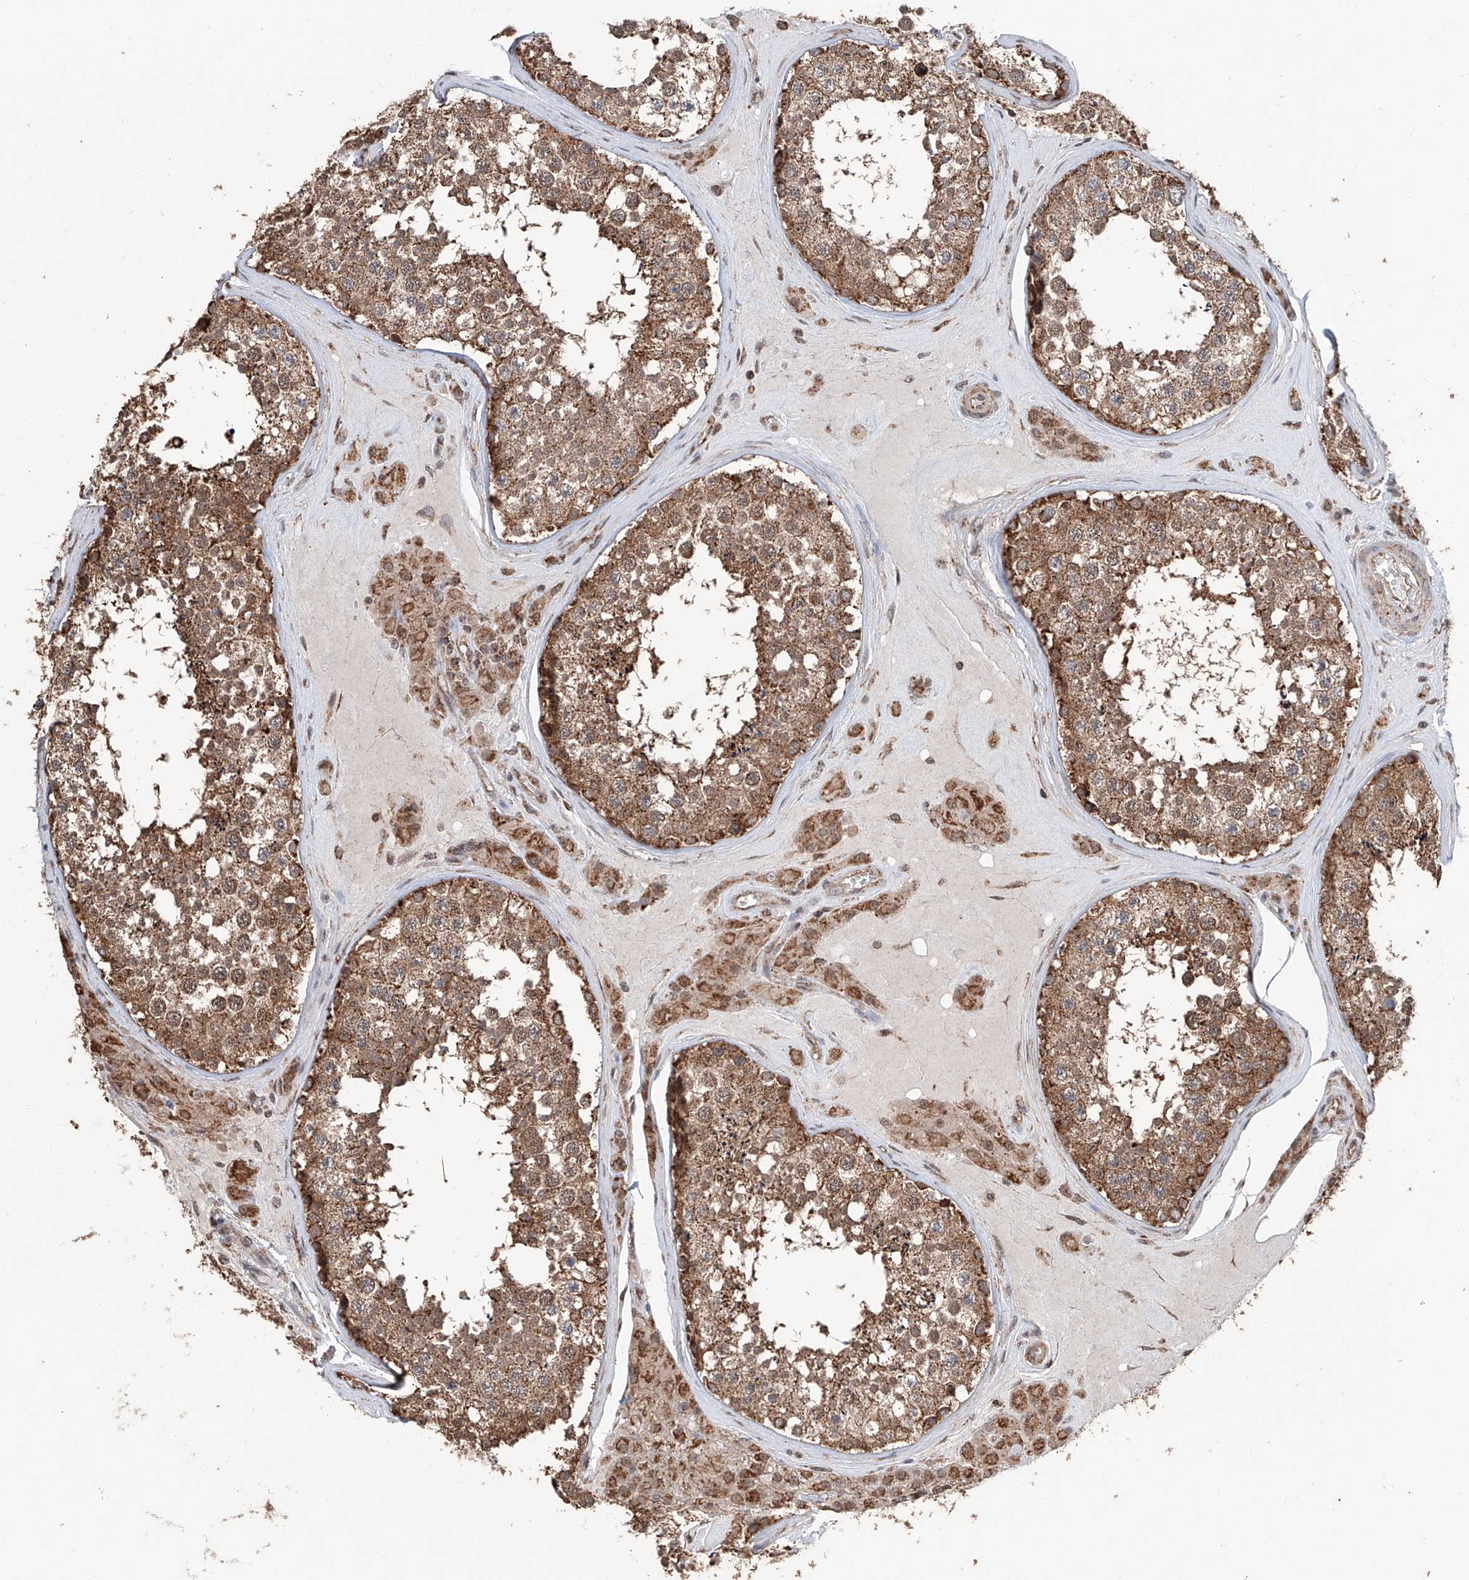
{"staining": {"intensity": "moderate", "quantity": ">75%", "location": "cytoplasmic/membranous"}, "tissue": "testis", "cell_type": "Cells in seminiferous ducts", "image_type": "normal", "snomed": [{"axis": "morphology", "description": "Normal tissue, NOS"}, {"axis": "topography", "description": "Testis"}], "caption": "A histopathology image showing moderate cytoplasmic/membranous positivity in about >75% of cells in seminiferous ducts in normal testis, as visualized by brown immunohistochemical staining.", "gene": "ZNF445", "patient": {"sex": "male", "age": 46}}